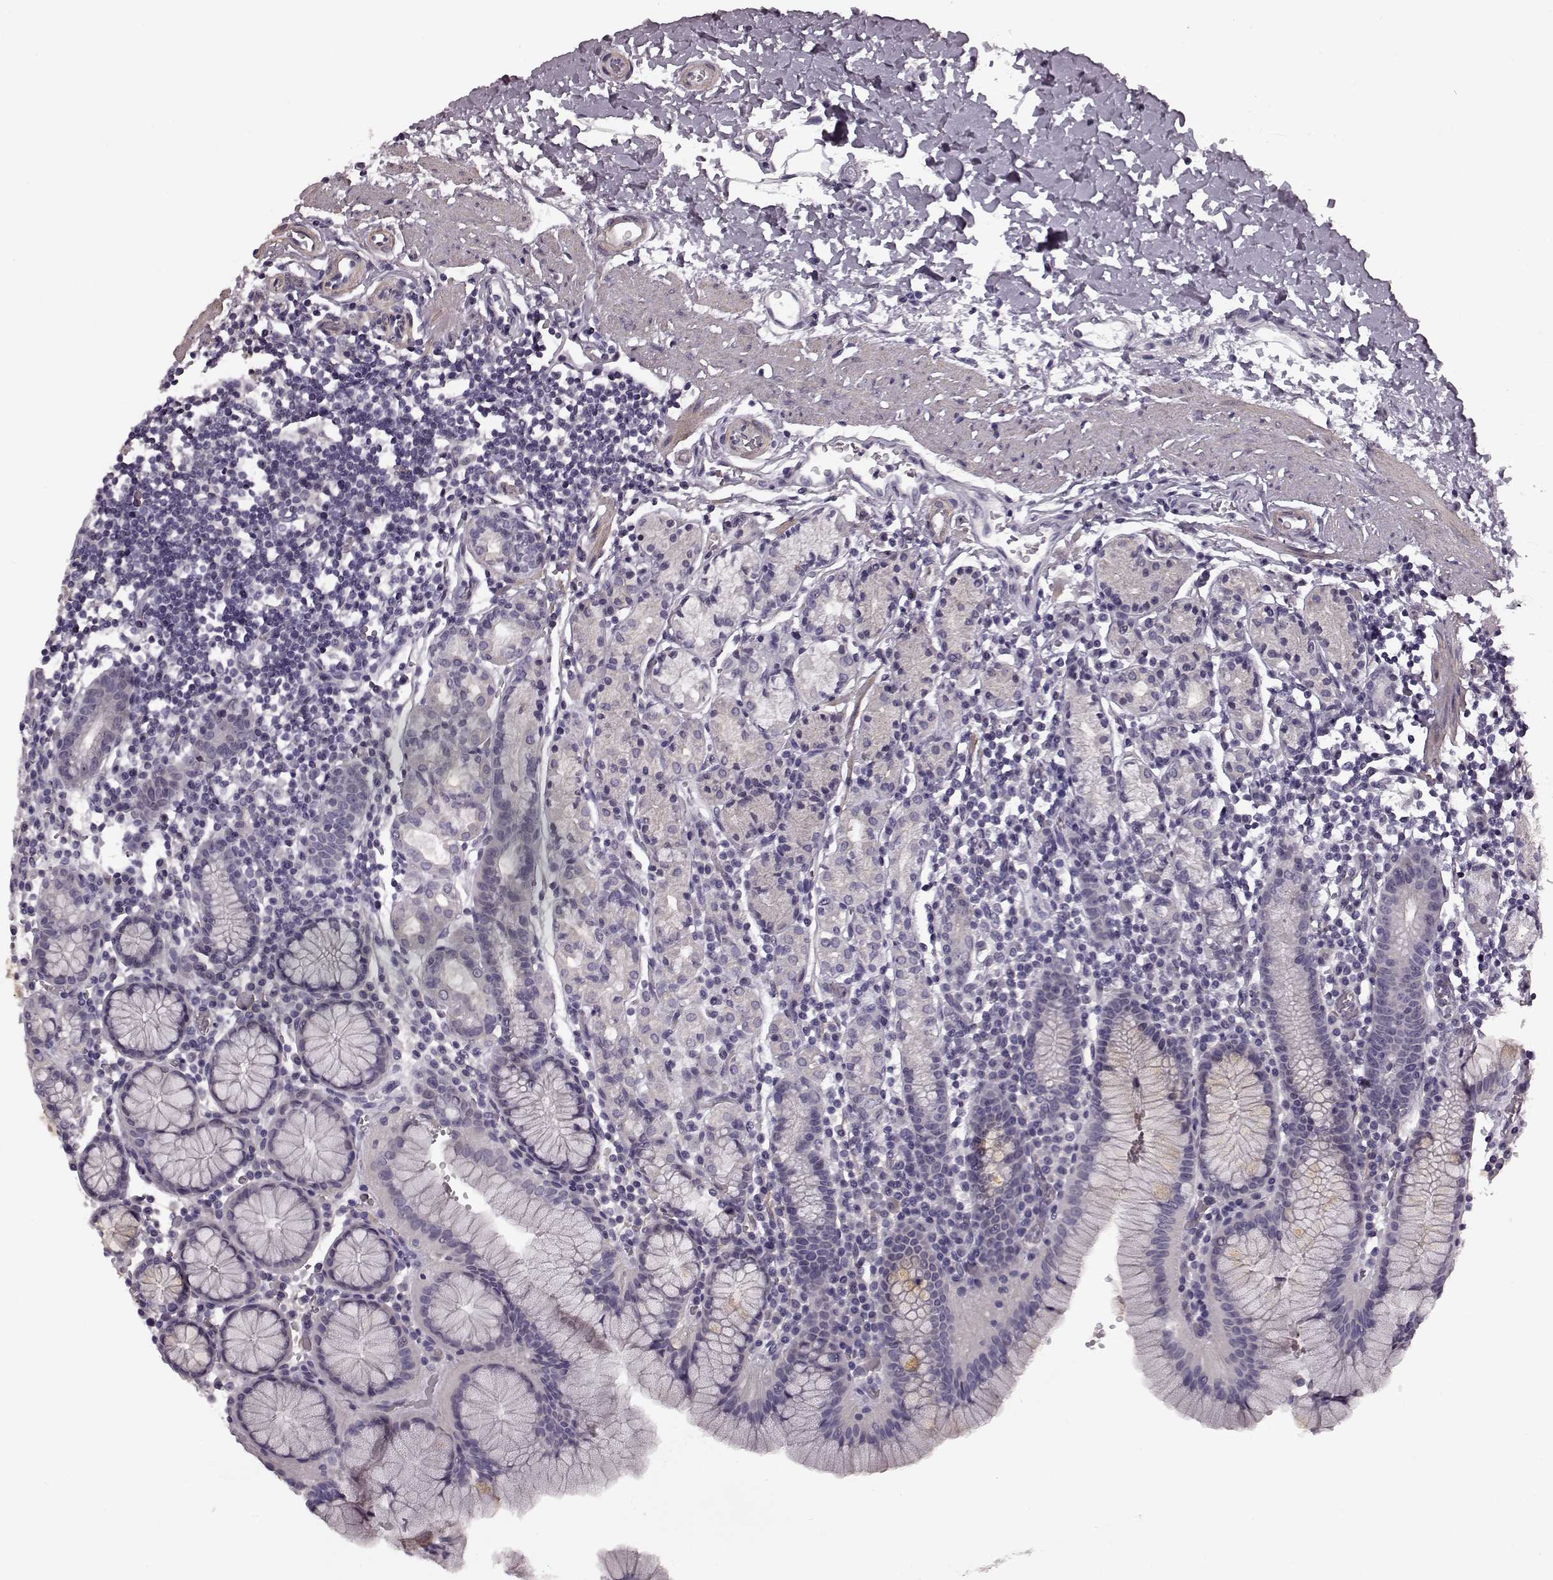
{"staining": {"intensity": "negative", "quantity": "none", "location": "none"}, "tissue": "stomach", "cell_type": "Glandular cells", "image_type": "normal", "snomed": [{"axis": "morphology", "description": "Normal tissue, NOS"}, {"axis": "topography", "description": "Stomach, upper"}, {"axis": "topography", "description": "Stomach"}], "caption": "A histopathology image of stomach stained for a protein reveals no brown staining in glandular cells.", "gene": "SLCO3A1", "patient": {"sex": "male", "age": 62}}